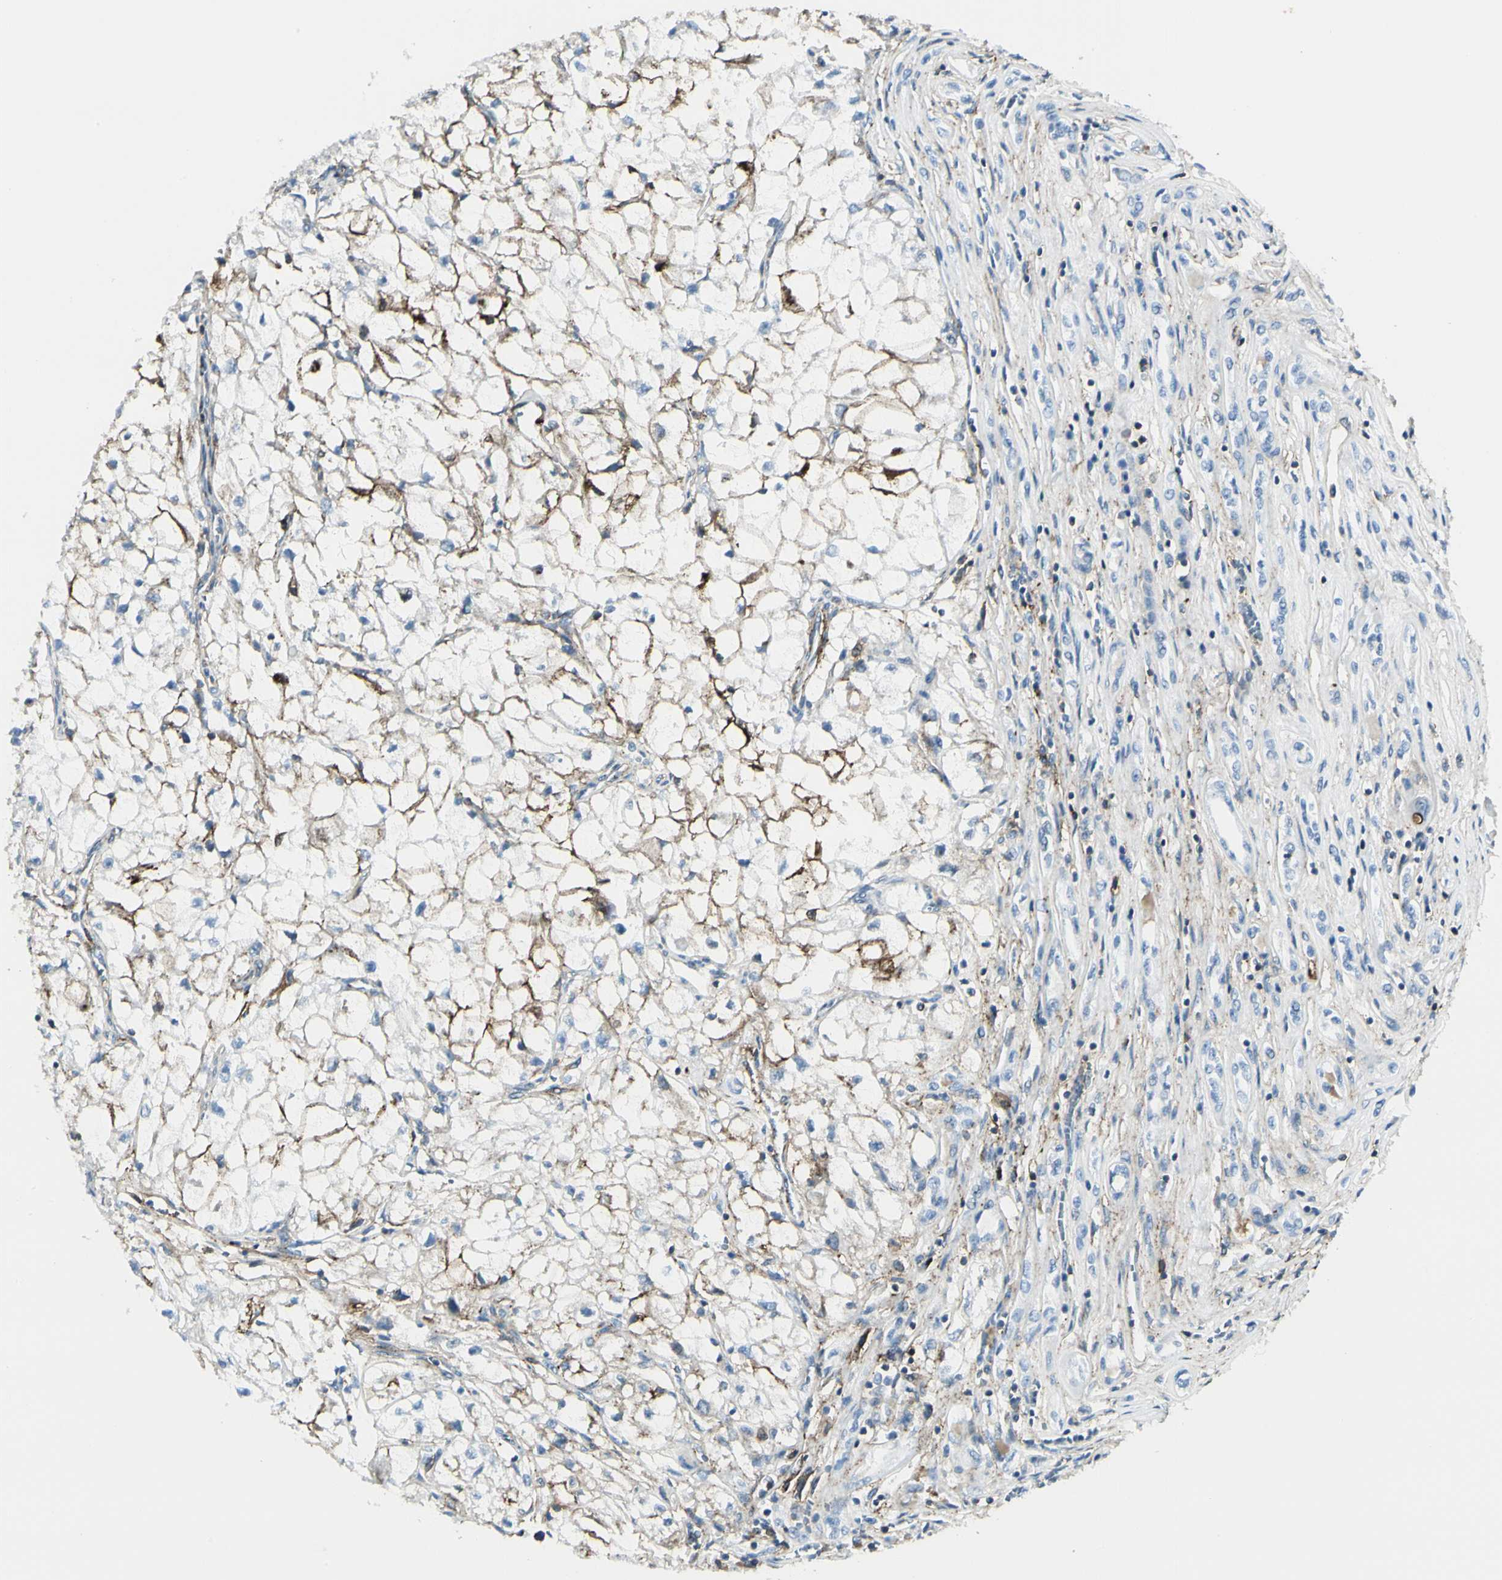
{"staining": {"intensity": "moderate", "quantity": "<25%", "location": "cytoplasmic/membranous"}, "tissue": "renal cancer", "cell_type": "Tumor cells", "image_type": "cancer", "snomed": [{"axis": "morphology", "description": "Adenocarcinoma, NOS"}, {"axis": "topography", "description": "Kidney"}], "caption": "Renal adenocarcinoma tissue exhibits moderate cytoplasmic/membranous positivity in about <25% of tumor cells", "gene": "CLEC2B", "patient": {"sex": "female", "age": 70}}